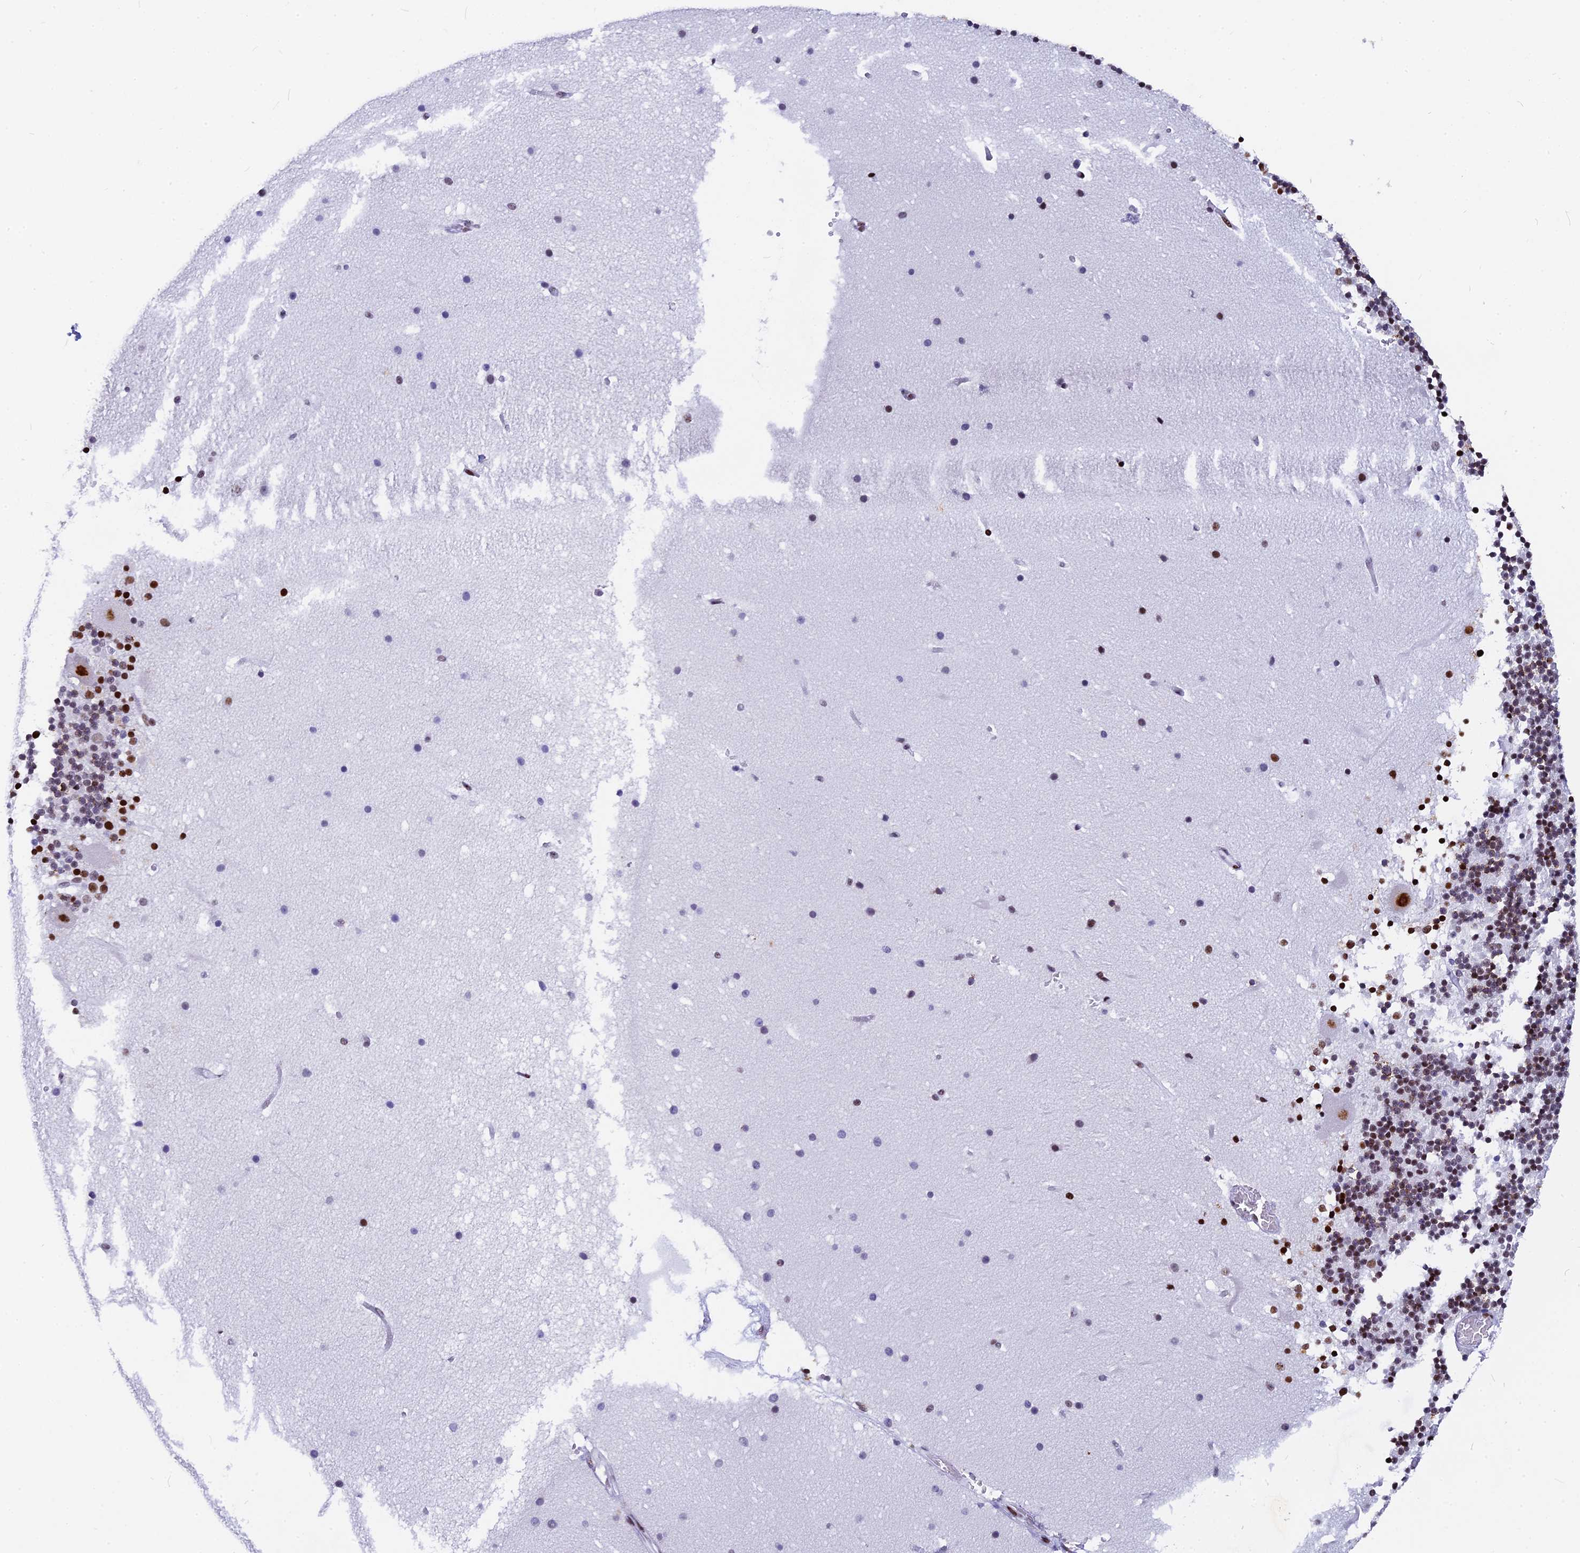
{"staining": {"intensity": "moderate", "quantity": "25%-75%", "location": "nuclear"}, "tissue": "cerebellum", "cell_type": "Cells in granular layer", "image_type": "normal", "snomed": [{"axis": "morphology", "description": "Normal tissue, NOS"}, {"axis": "topography", "description": "Cerebellum"}], "caption": "A high-resolution image shows immunohistochemistry staining of normal cerebellum, which demonstrates moderate nuclear expression in approximately 25%-75% of cells in granular layer.", "gene": "NSA2", "patient": {"sex": "male", "age": 57}}